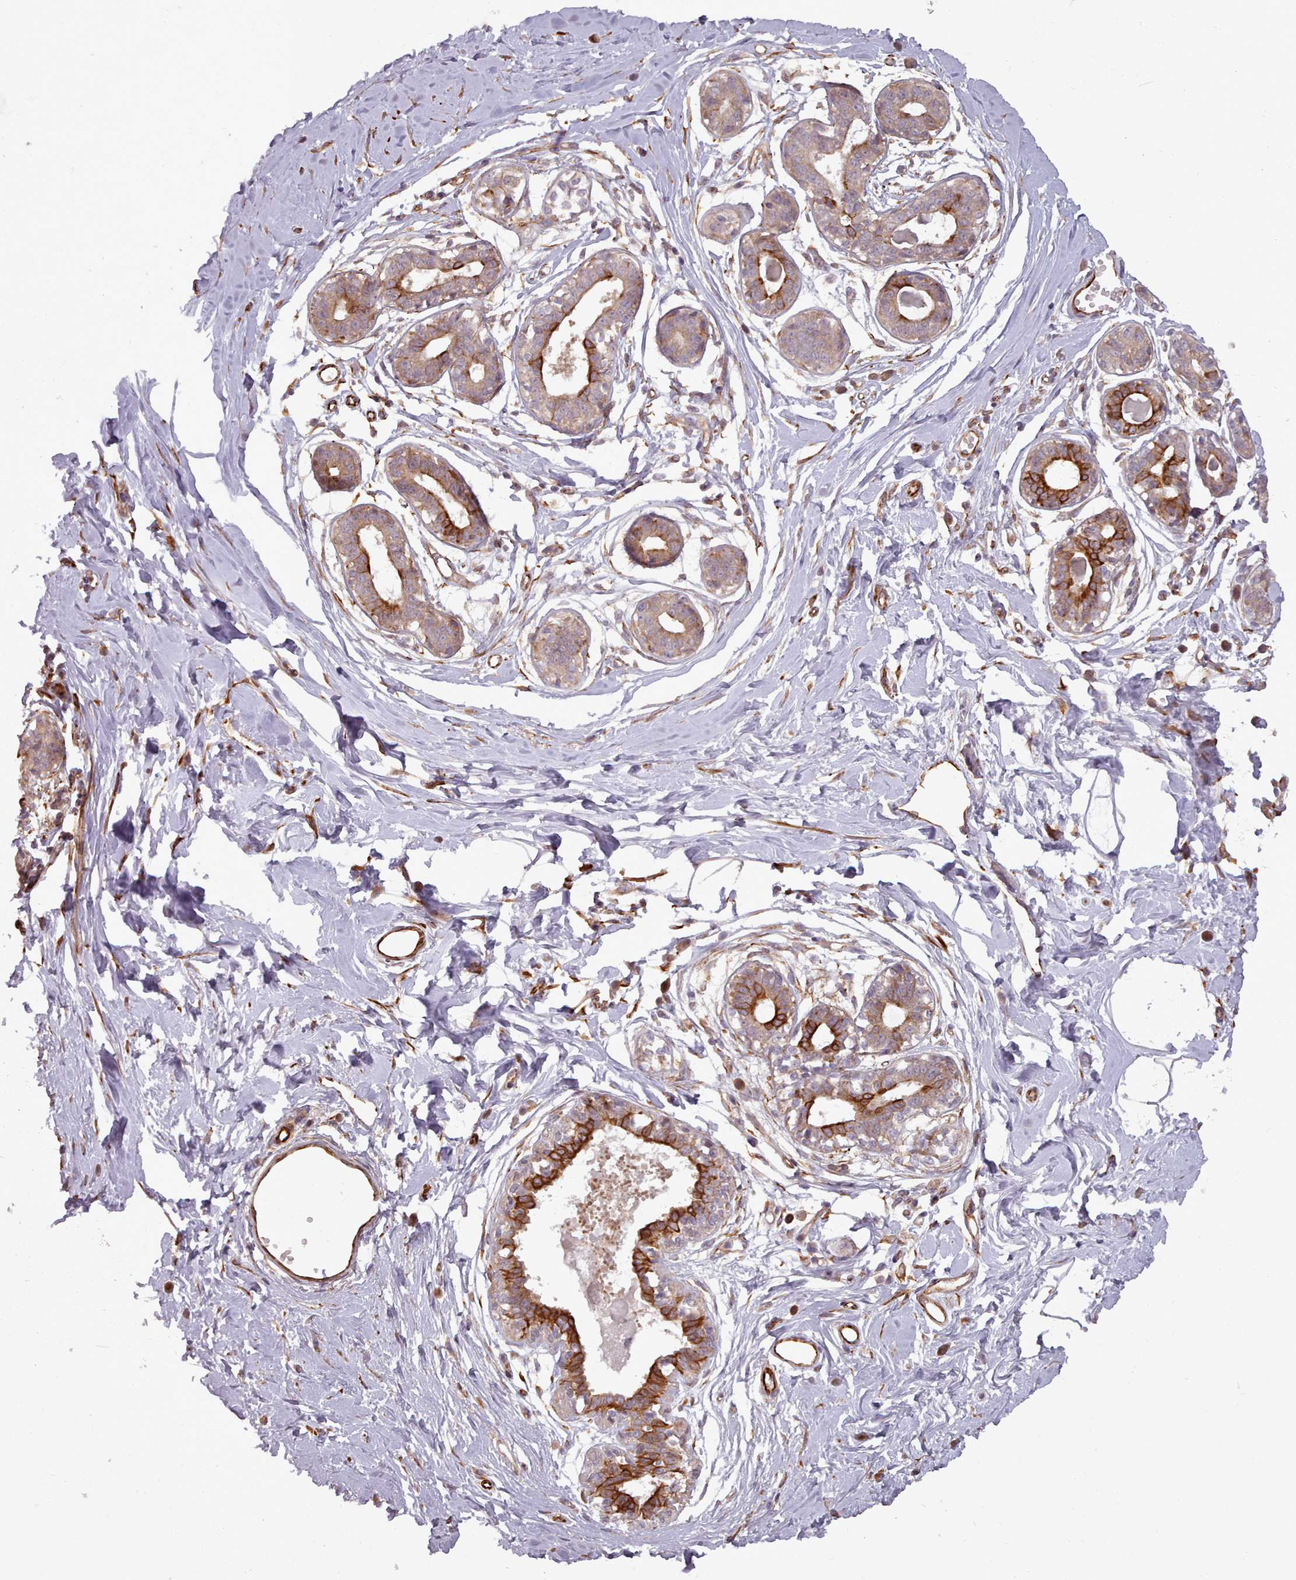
{"staining": {"intensity": "weak", "quantity": ">75%", "location": "cytoplasmic/membranous"}, "tissue": "breast", "cell_type": "Adipocytes", "image_type": "normal", "snomed": [{"axis": "morphology", "description": "Normal tissue, NOS"}, {"axis": "topography", "description": "Breast"}], "caption": "A photomicrograph of breast stained for a protein exhibits weak cytoplasmic/membranous brown staining in adipocytes.", "gene": "GBGT1", "patient": {"sex": "female", "age": 45}}